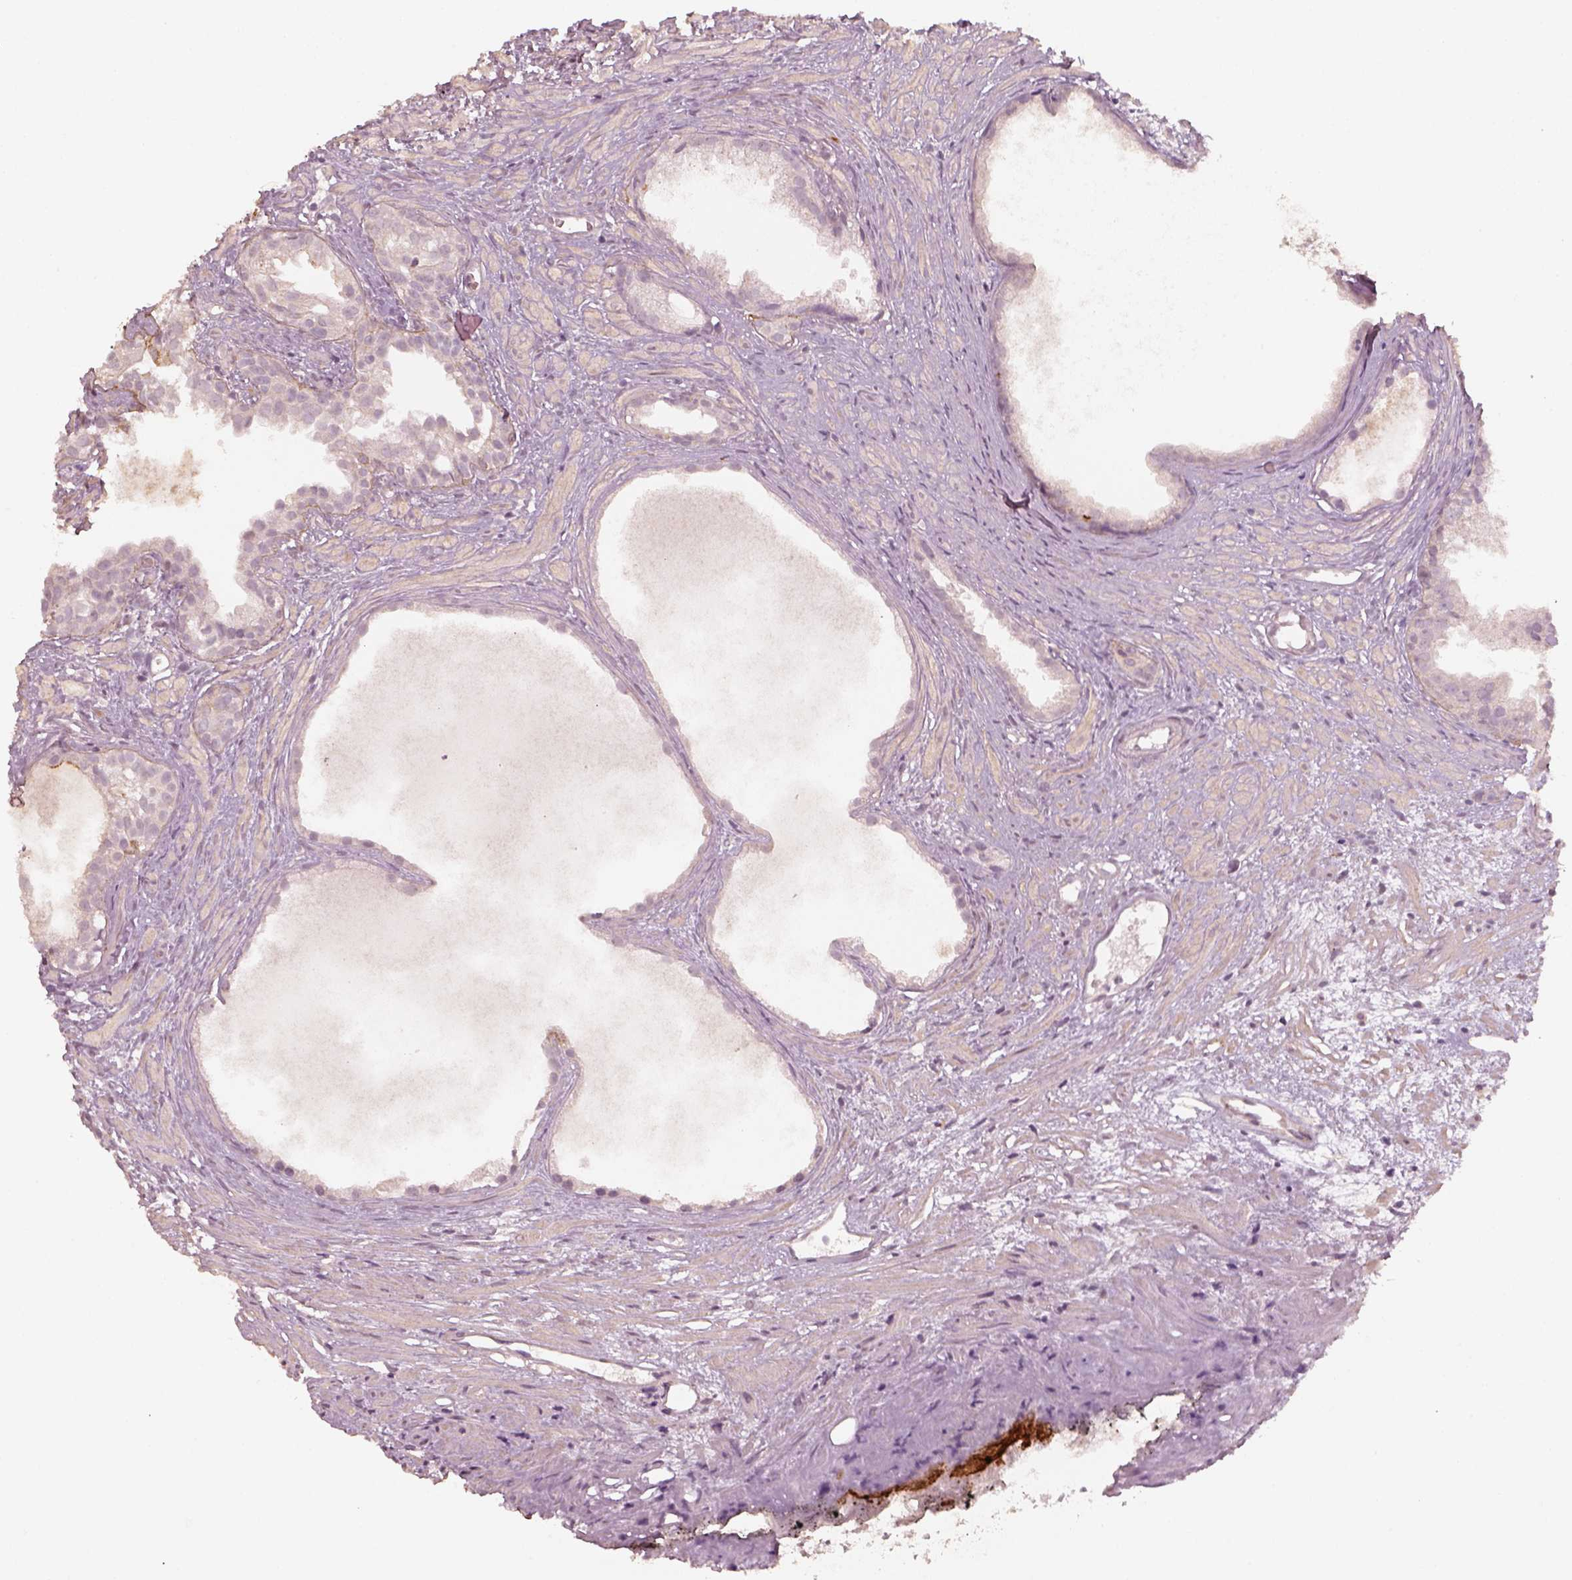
{"staining": {"intensity": "weak", "quantity": ">75%", "location": "cytoplasmic/membranous"}, "tissue": "prostate cancer", "cell_type": "Tumor cells", "image_type": "cancer", "snomed": [{"axis": "morphology", "description": "Adenocarcinoma, High grade"}, {"axis": "topography", "description": "Prostate"}], "caption": "There is low levels of weak cytoplasmic/membranous positivity in tumor cells of prostate cancer (adenocarcinoma (high-grade)), as demonstrated by immunohistochemical staining (brown color).", "gene": "LAMC2", "patient": {"sex": "male", "age": 79}}